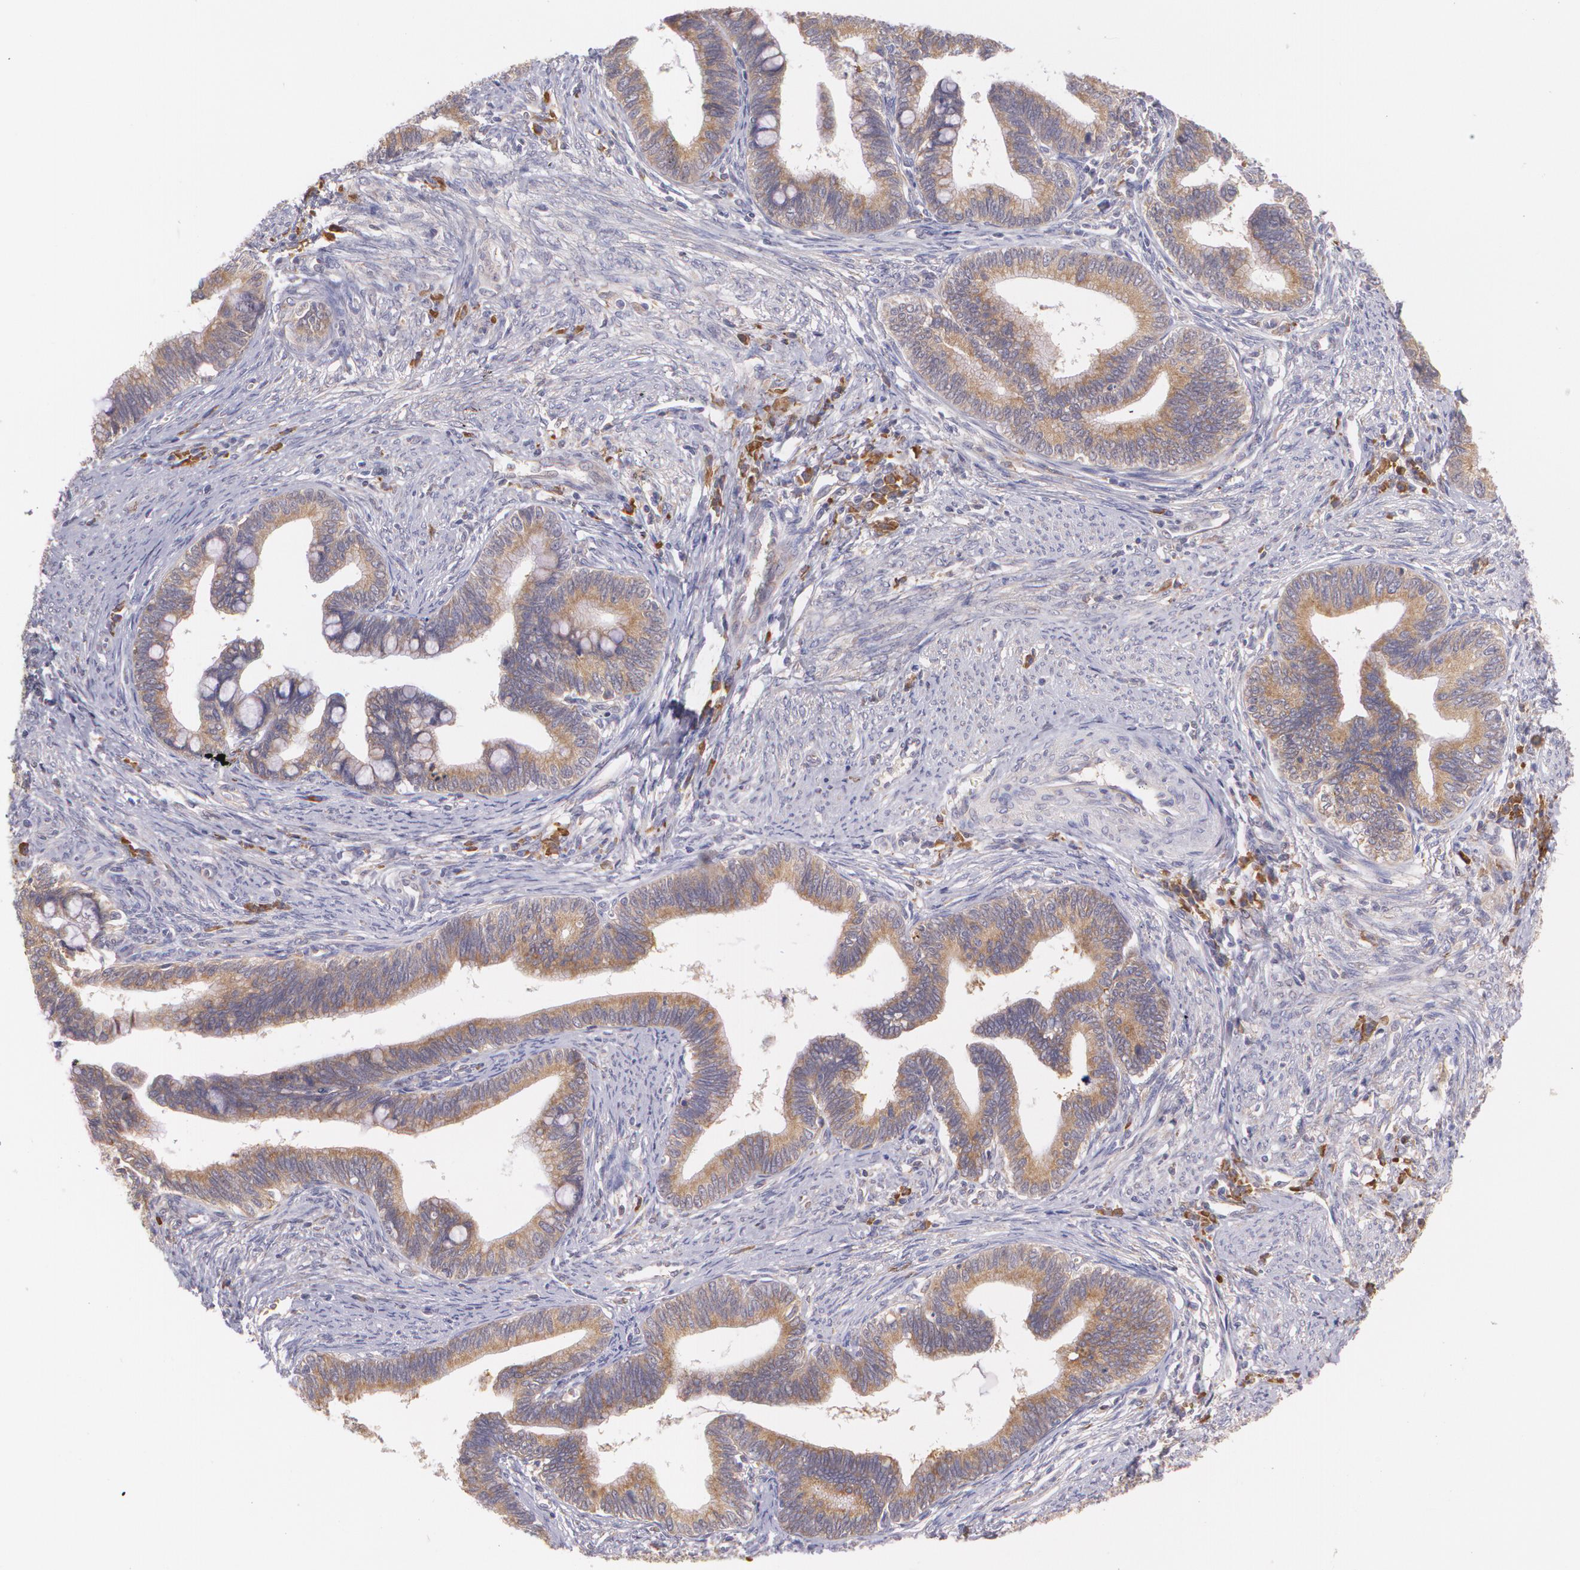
{"staining": {"intensity": "weak", "quantity": ">75%", "location": "cytoplasmic/membranous"}, "tissue": "cervical cancer", "cell_type": "Tumor cells", "image_type": "cancer", "snomed": [{"axis": "morphology", "description": "Adenocarcinoma, NOS"}, {"axis": "topography", "description": "Cervix"}], "caption": "A photomicrograph showing weak cytoplasmic/membranous positivity in about >75% of tumor cells in adenocarcinoma (cervical), as visualized by brown immunohistochemical staining.", "gene": "CCL17", "patient": {"sex": "female", "age": 36}}